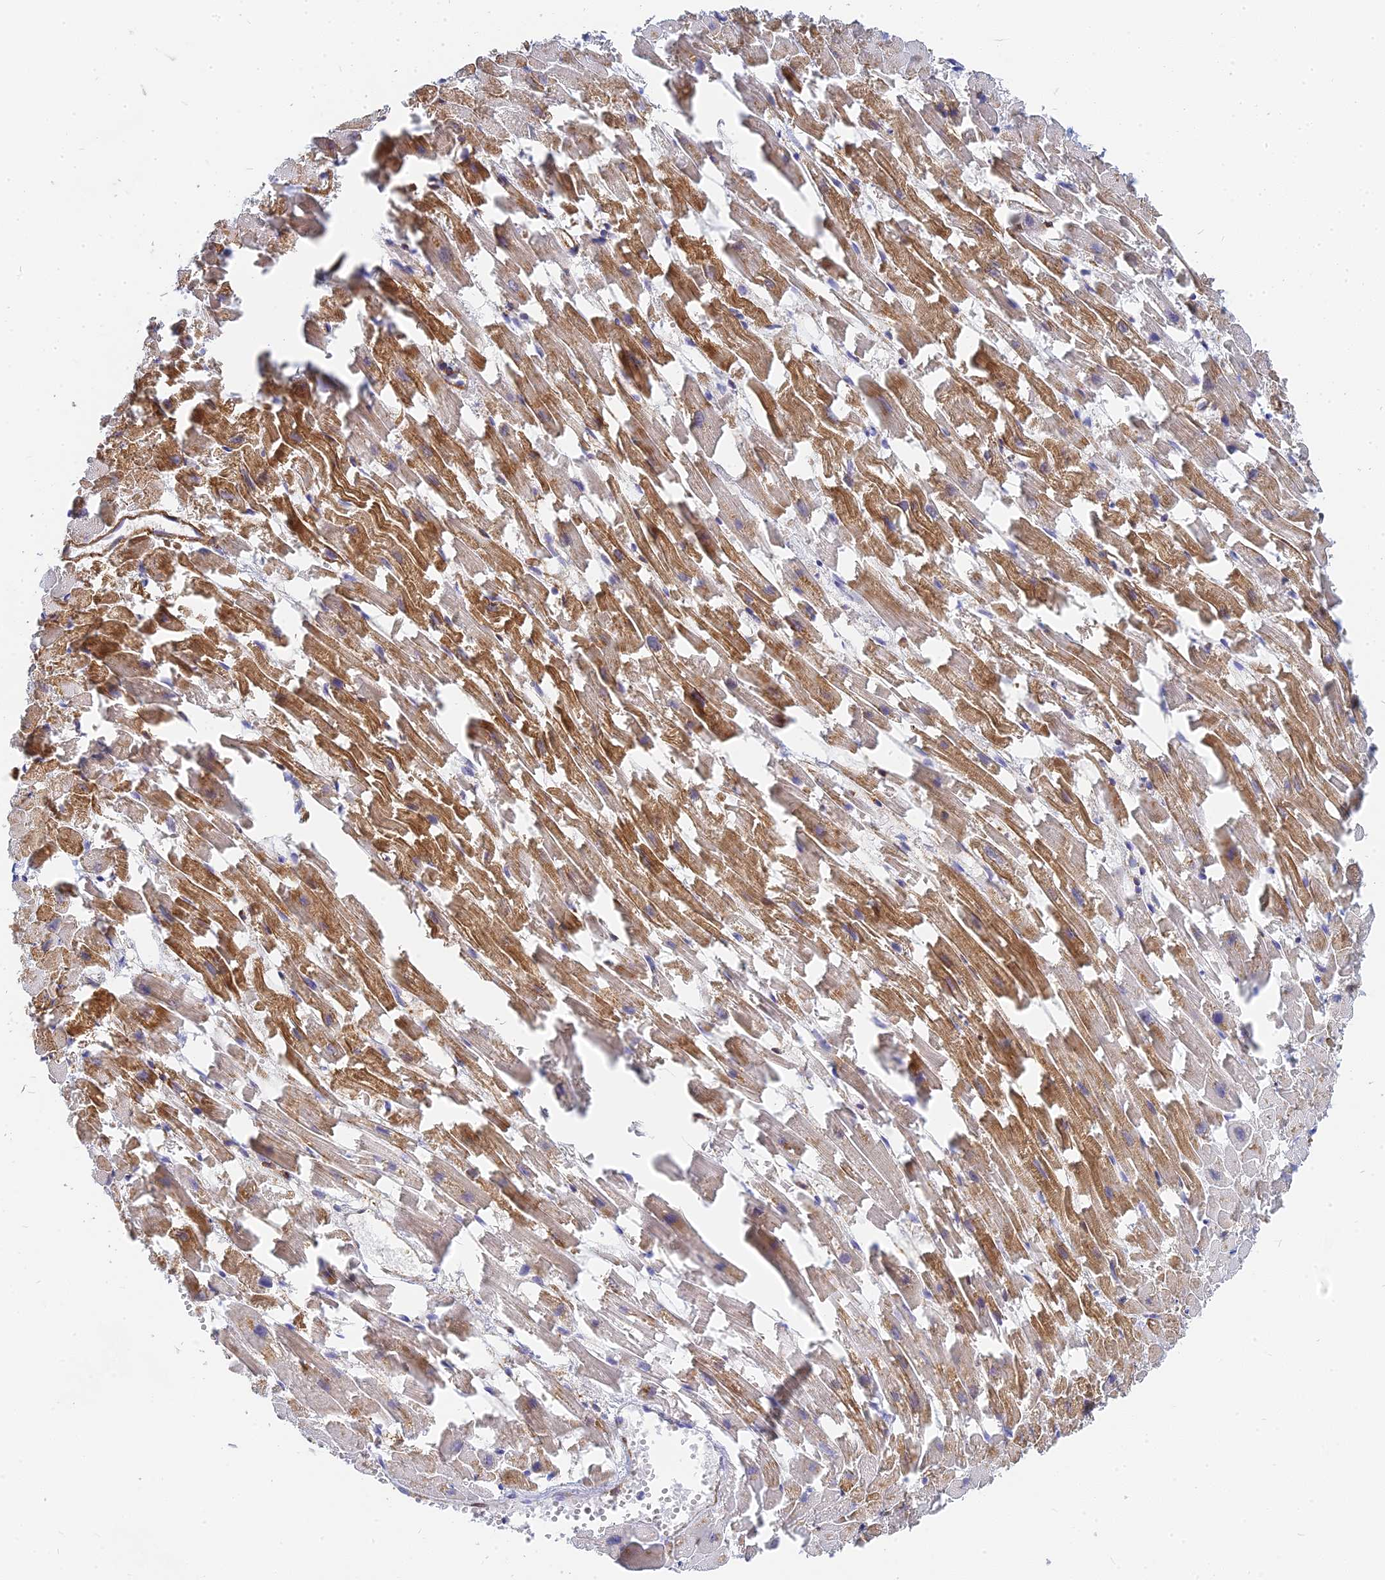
{"staining": {"intensity": "strong", "quantity": "25%-75%", "location": "cytoplasmic/membranous"}, "tissue": "heart muscle", "cell_type": "Cardiomyocytes", "image_type": "normal", "snomed": [{"axis": "morphology", "description": "Normal tissue, NOS"}, {"axis": "topography", "description": "Heart"}], "caption": "Immunohistochemical staining of normal human heart muscle shows strong cytoplasmic/membranous protein positivity in about 25%-75% of cardiomyocytes.", "gene": "MRPL15", "patient": {"sex": "female", "age": 64}}